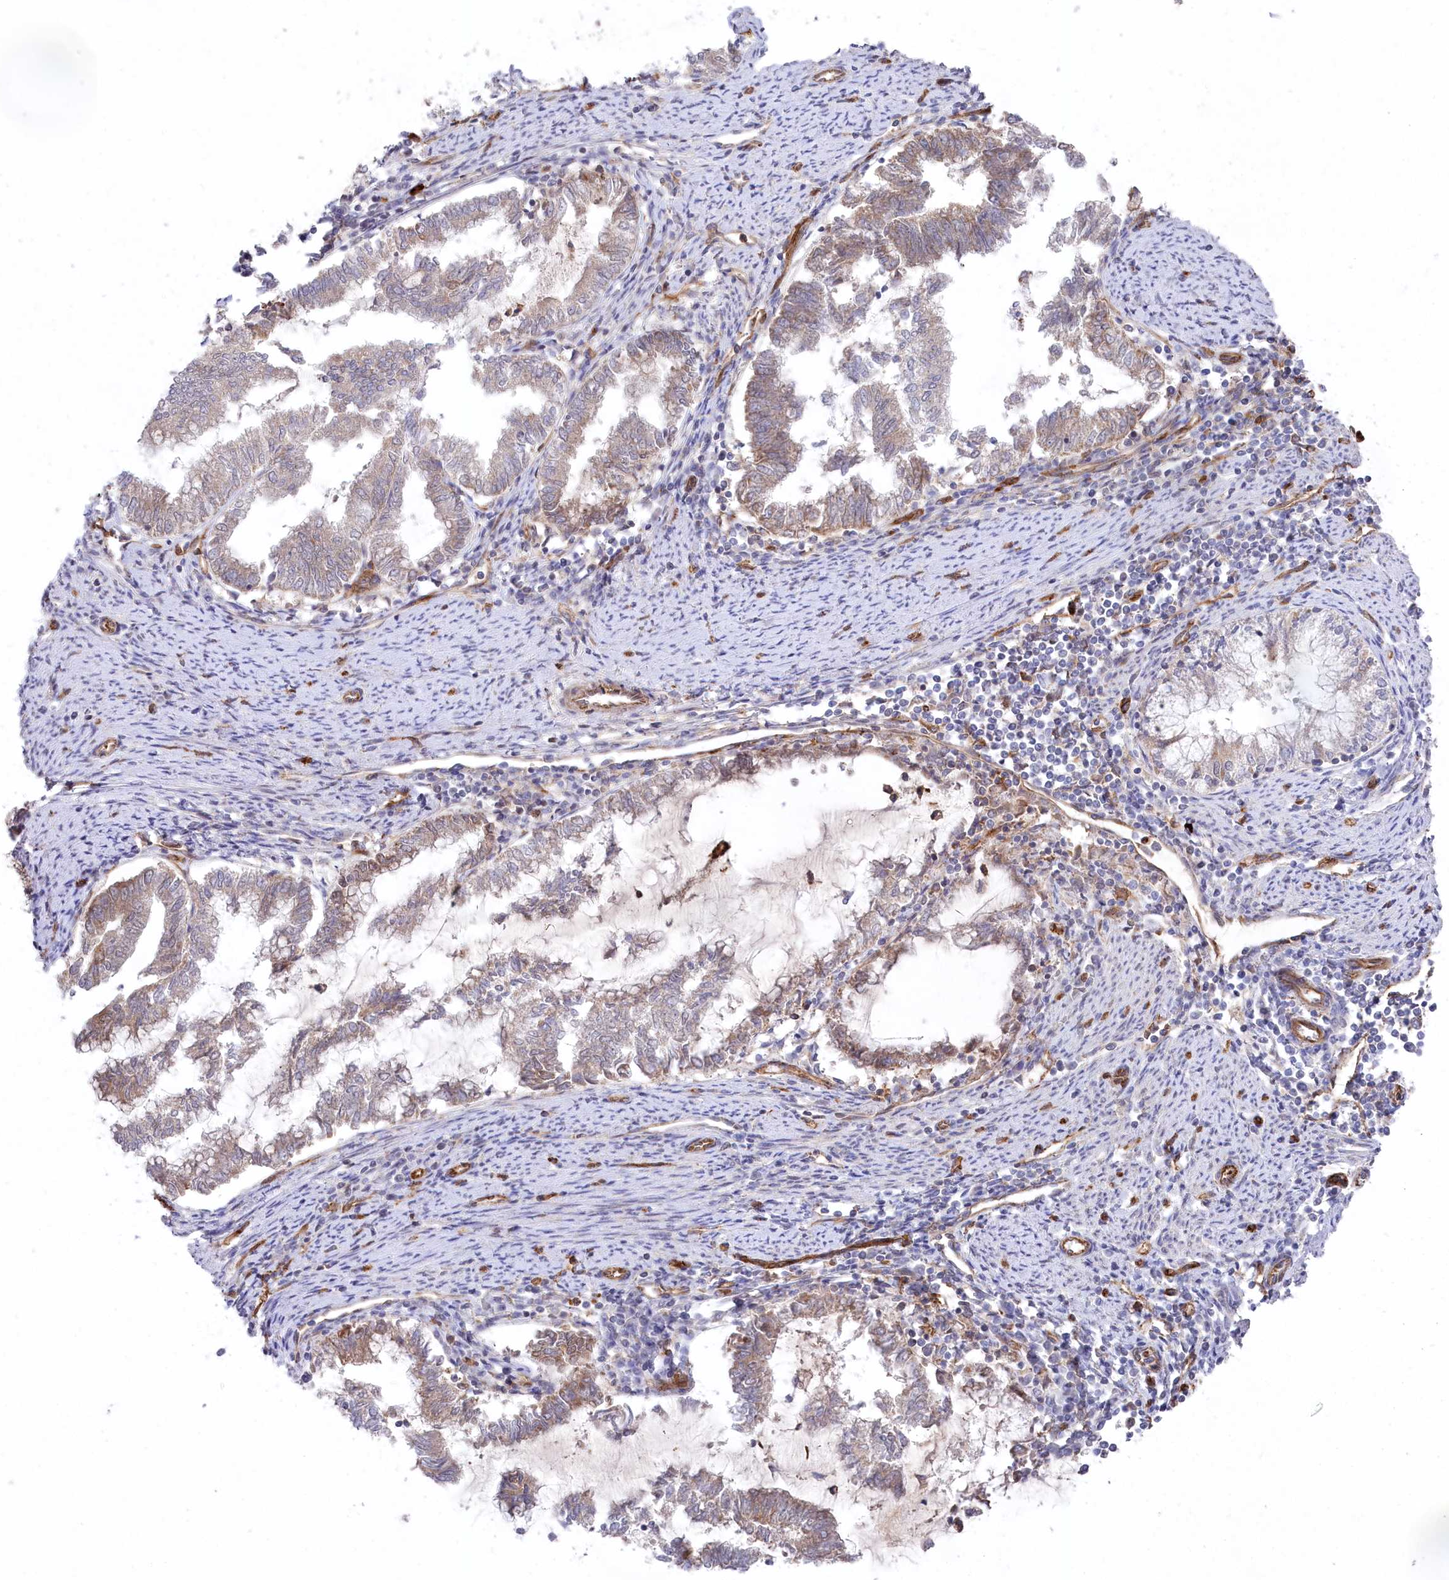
{"staining": {"intensity": "weak", "quantity": "25%-75%", "location": "cytoplasmic/membranous"}, "tissue": "endometrial cancer", "cell_type": "Tumor cells", "image_type": "cancer", "snomed": [{"axis": "morphology", "description": "Adenocarcinoma, NOS"}, {"axis": "topography", "description": "Endometrium"}], "caption": "IHC staining of endometrial cancer (adenocarcinoma), which exhibits low levels of weak cytoplasmic/membranous staining in approximately 25%-75% of tumor cells indicating weak cytoplasmic/membranous protein staining. The staining was performed using DAB (brown) for protein detection and nuclei were counterstained in hematoxylin (blue).", "gene": "MTPAP", "patient": {"sex": "female", "age": 79}}